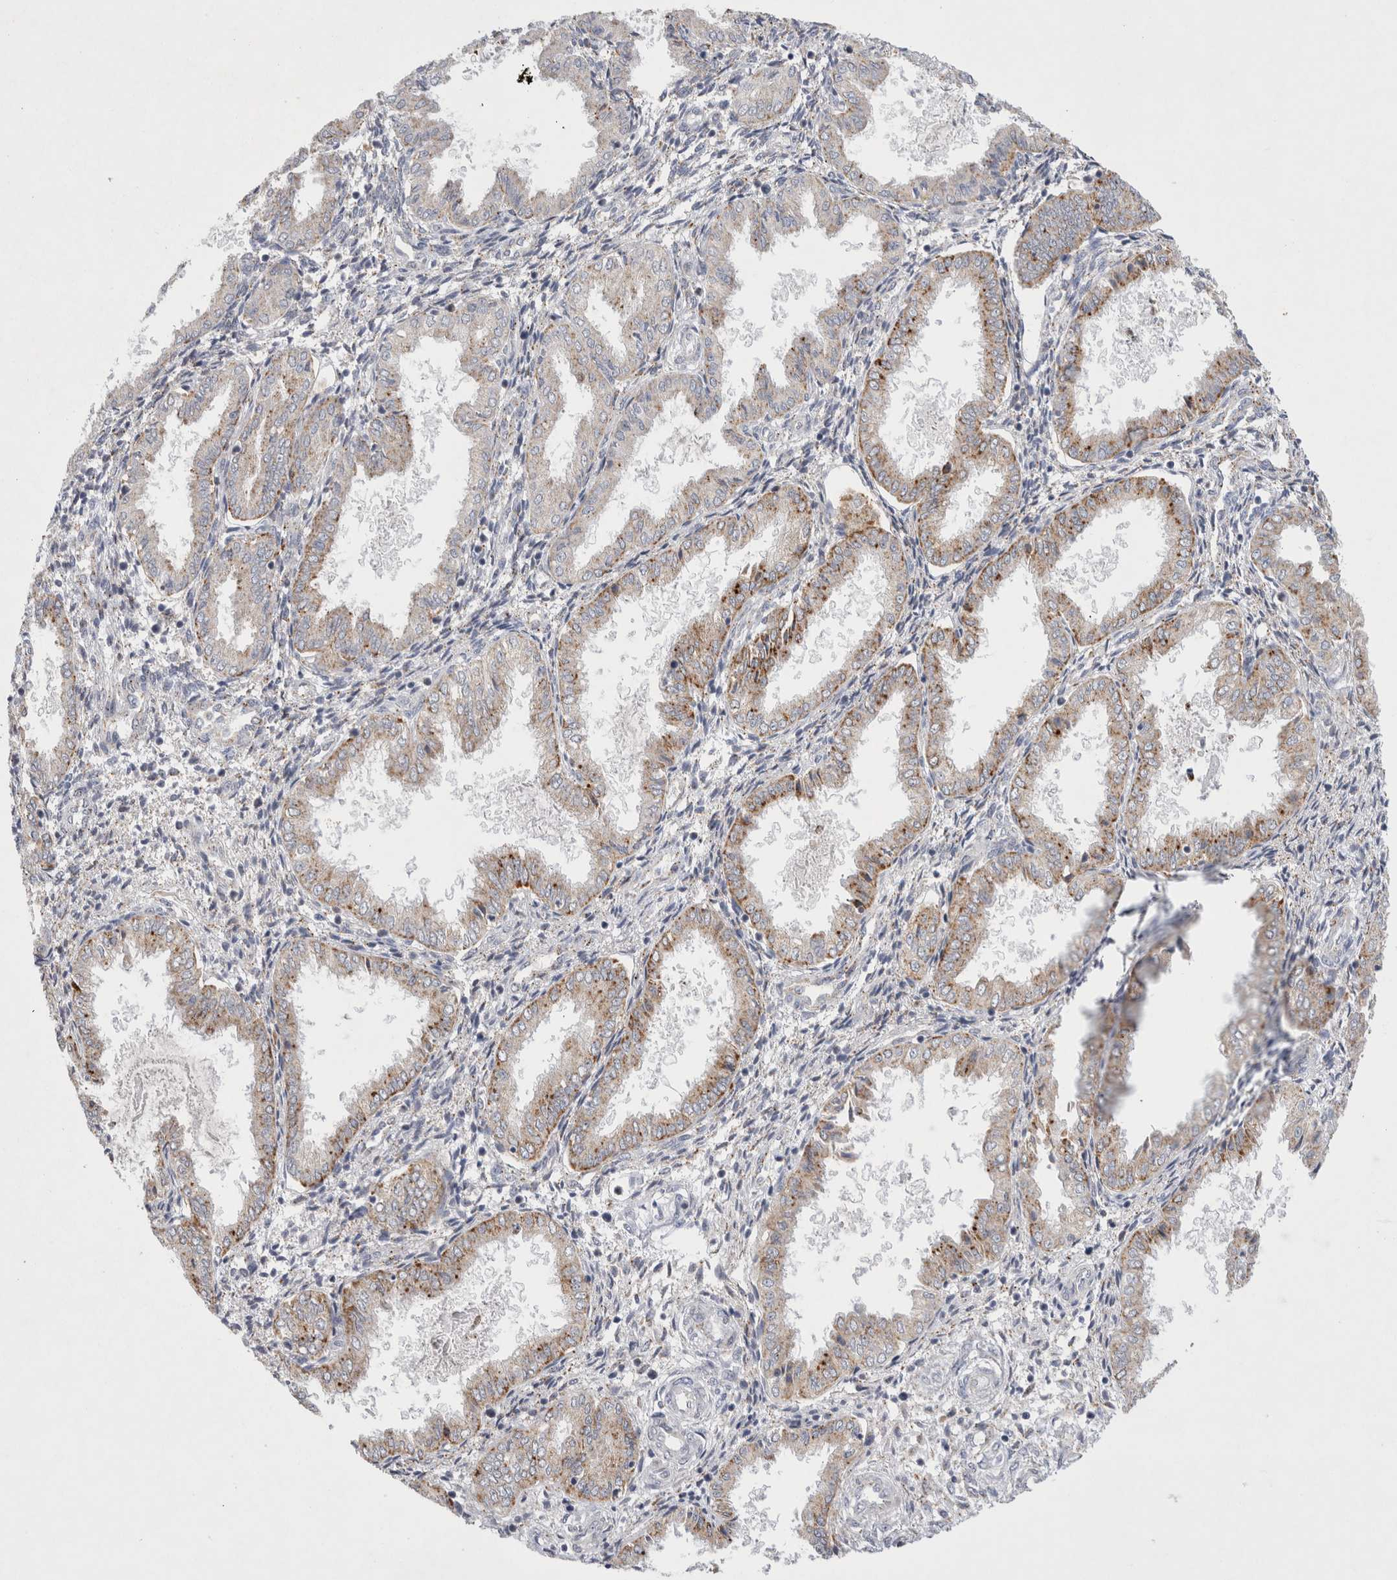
{"staining": {"intensity": "negative", "quantity": "none", "location": "none"}, "tissue": "endometrium", "cell_type": "Cells in endometrial stroma", "image_type": "normal", "snomed": [{"axis": "morphology", "description": "Normal tissue, NOS"}, {"axis": "topography", "description": "Endometrium"}], "caption": "Immunohistochemistry of unremarkable human endometrium reveals no expression in cells in endometrial stroma.", "gene": "GAA", "patient": {"sex": "female", "age": 33}}